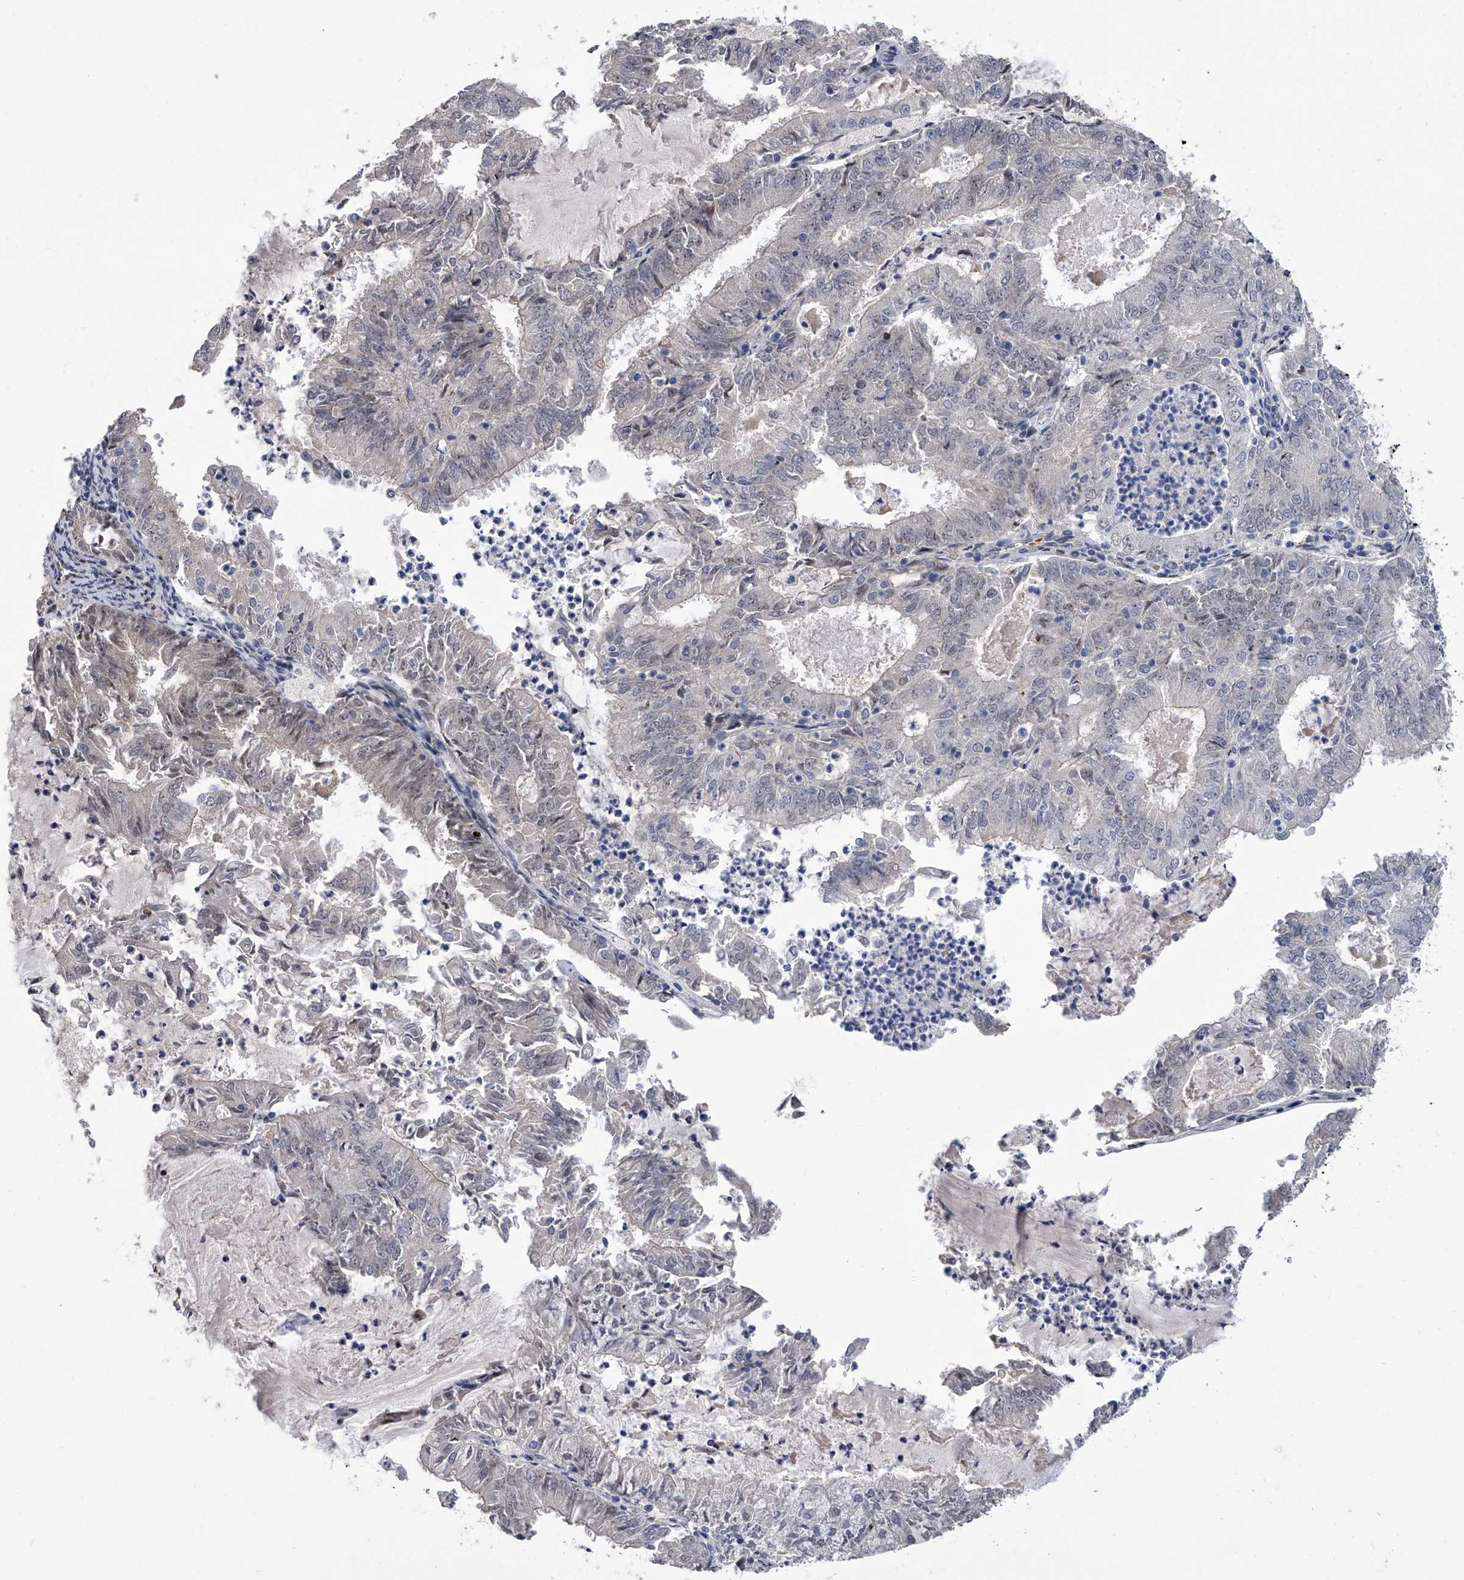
{"staining": {"intensity": "negative", "quantity": "none", "location": "none"}, "tissue": "endometrial cancer", "cell_type": "Tumor cells", "image_type": "cancer", "snomed": [{"axis": "morphology", "description": "Adenocarcinoma, NOS"}, {"axis": "topography", "description": "Endometrium"}], "caption": "Adenocarcinoma (endometrial) was stained to show a protein in brown. There is no significant staining in tumor cells. Brightfield microscopy of immunohistochemistry (IHC) stained with DAB (brown) and hematoxylin (blue), captured at high magnification.", "gene": "ZNF426", "patient": {"sex": "female", "age": 57}}